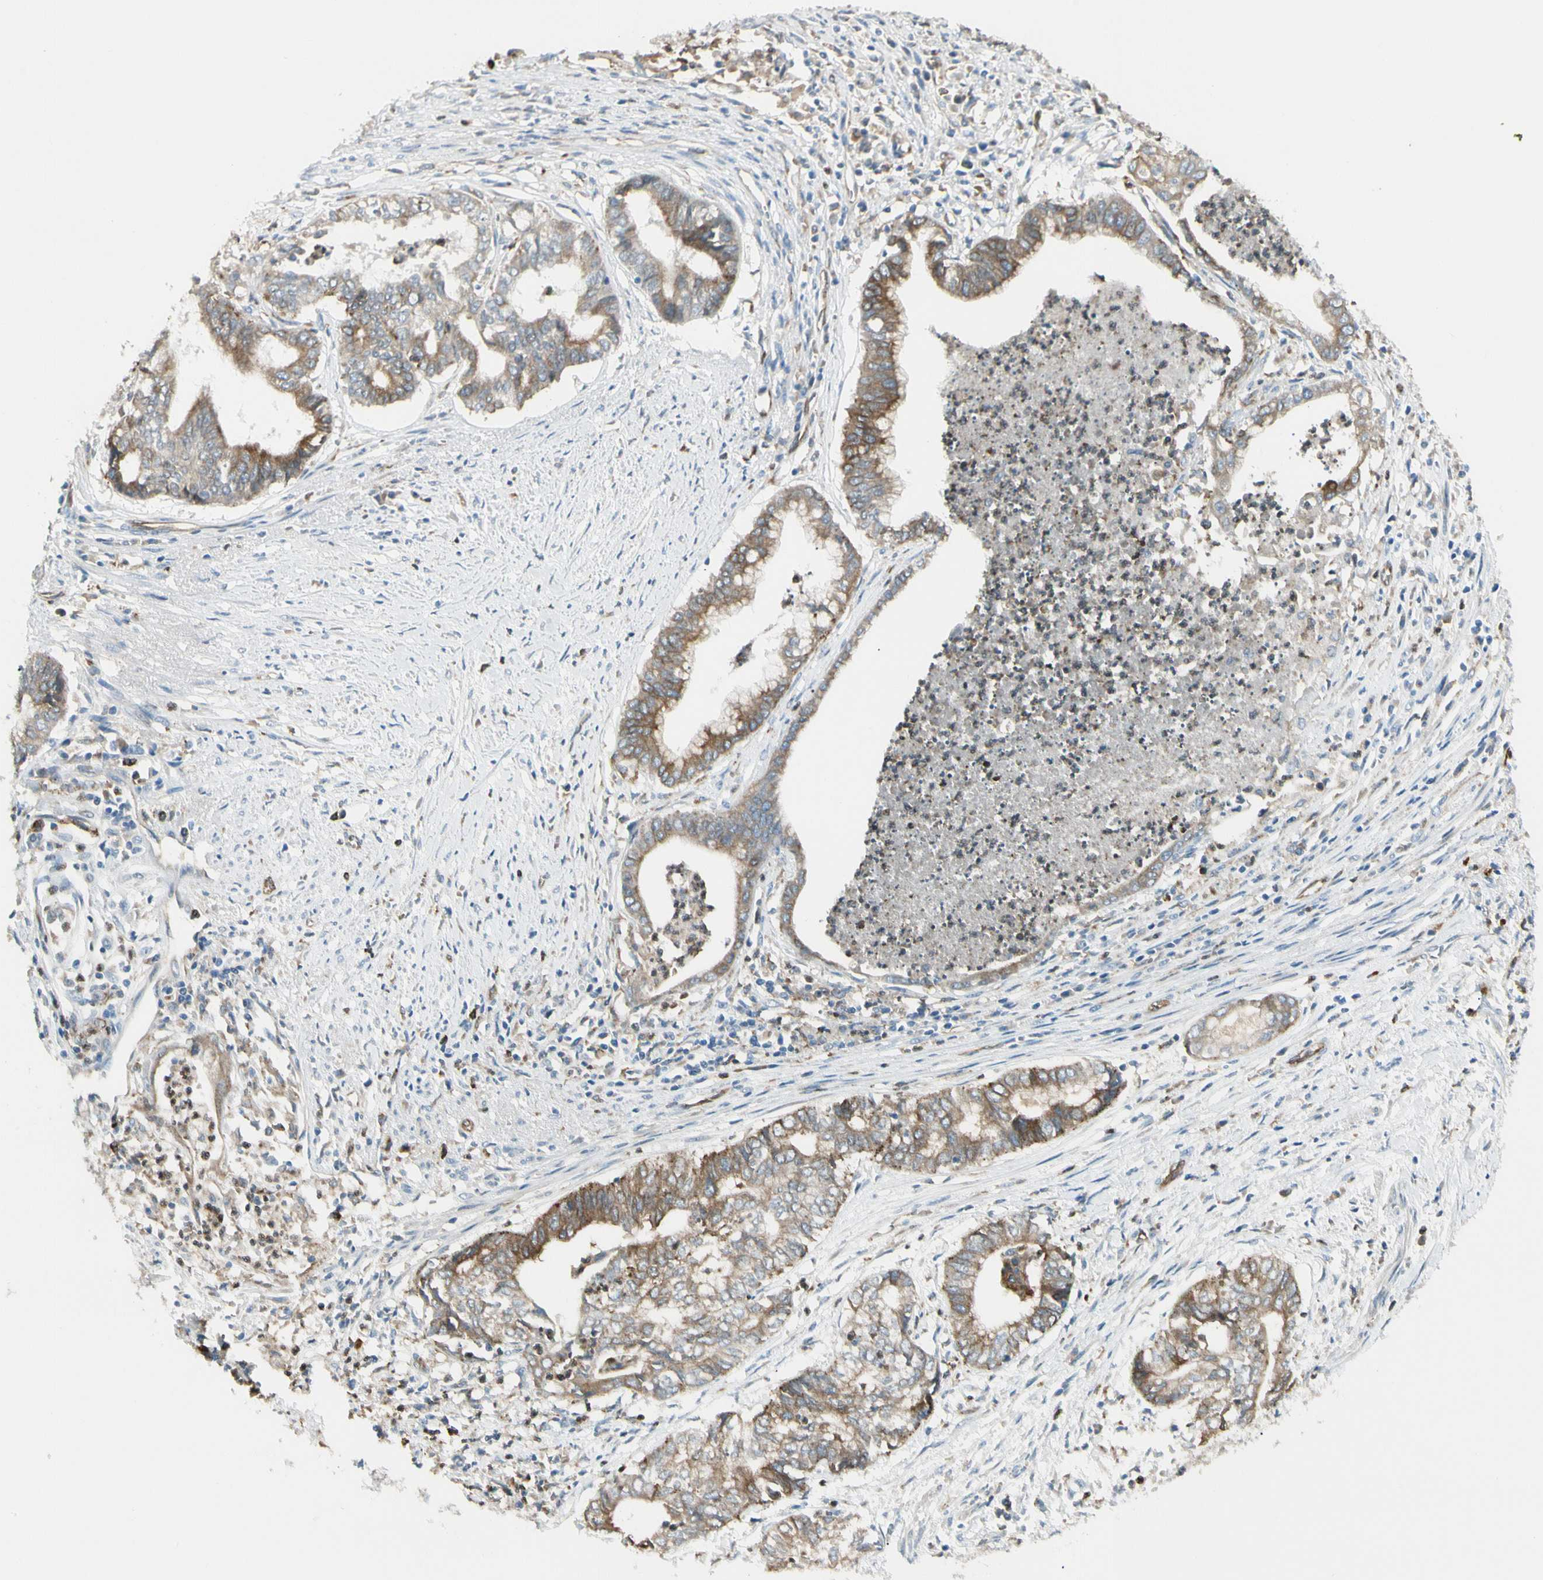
{"staining": {"intensity": "moderate", "quantity": ">75%", "location": "cytoplasmic/membranous"}, "tissue": "endometrial cancer", "cell_type": "Tumor cells", "image_type": "cancer", "snomed": [{"axis": "morphology", "description": "Necrosis, NOS"}, {"axis": "morphology", "description": "Adenocarcinoma, NOS"}, {"axis": "topography", "description": "Endometrium"}], "caption": "This image exhibits adenocarcinoma (endometrial) stained with immunohistochemistry to label a protein in brown. The cytoplasmic/membranous of tumor cells show moderate positivity for the protein. Nuclei are counter-stained blue.", "gene": "LPCAT2", "patient": {"sex": "female", "age": 79}}